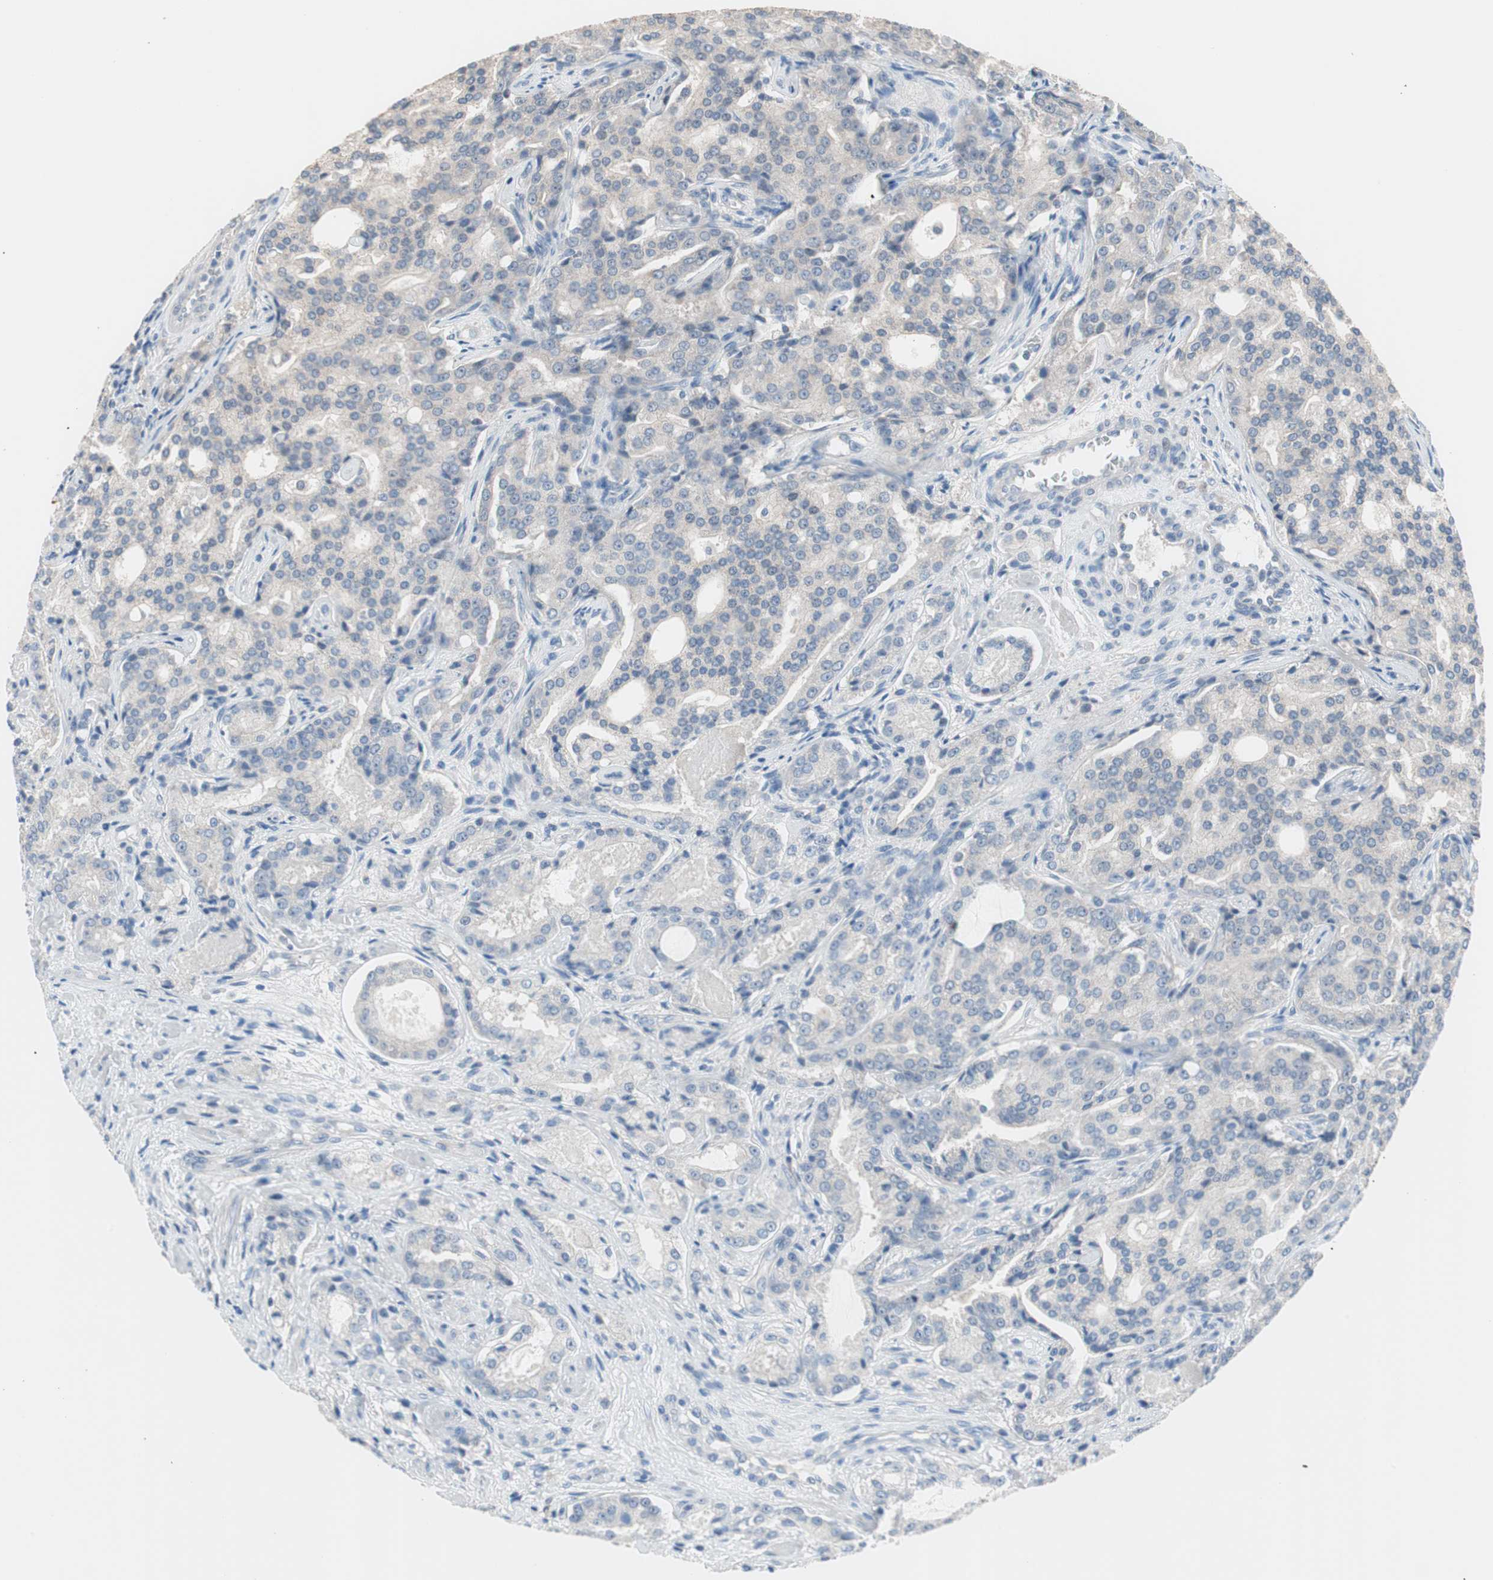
{"staining": {"intensity": "negative", "quantity": "none", "location": "none"}, "tissue": "prostate cancer", "cell_type": "Tumor cells", "image_type": "cancer", "snomed": [{"axis": "morphology", "description": "Adenocarcinoma, High grade"}, {"axis": "topography", "description": "Prostate"}], "caption": "This is a image of immunohistochemistry staining of prostate cancer, which shows no expression in tumor cells.", "gene": "VIL1", "patient": {"sex": "male", "age": 72}}